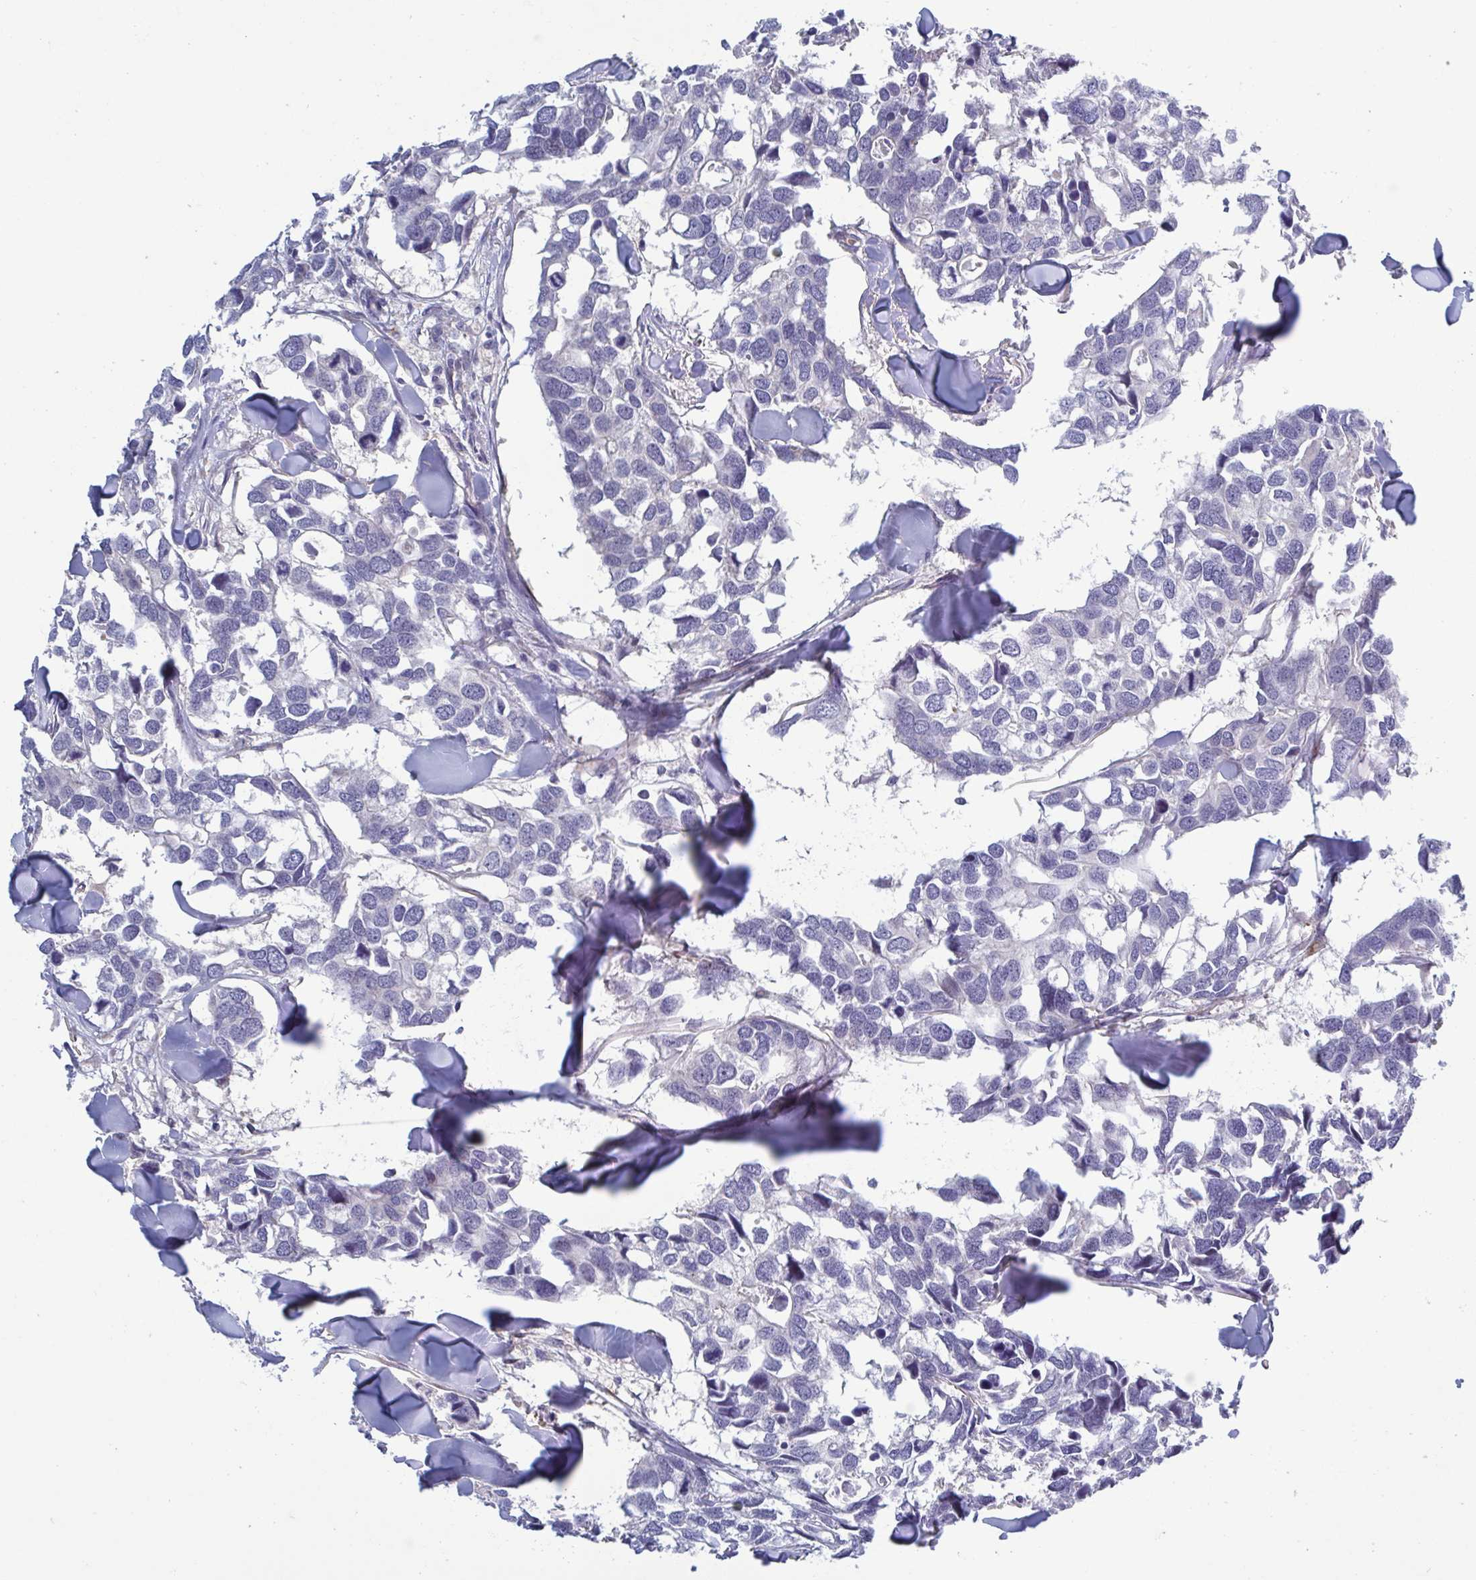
{"staining": {"intensity": "negative", "quantity": "none", "location": "none"}, "tissue": "breast cancer", "cell_type": "Tumor cells", "image_type": "cancer", "snomed": [{"axis": "morphology", "description": "Duct carcinoma"}, {"axis": "topography", "description": "Breast"}], "caption": "There is no significant expression in tumor cells of breast cancer (infiltrating ductal carcinoma).", "gene": "LRRC38", "patient": {"sex": "female", "age": 83}}